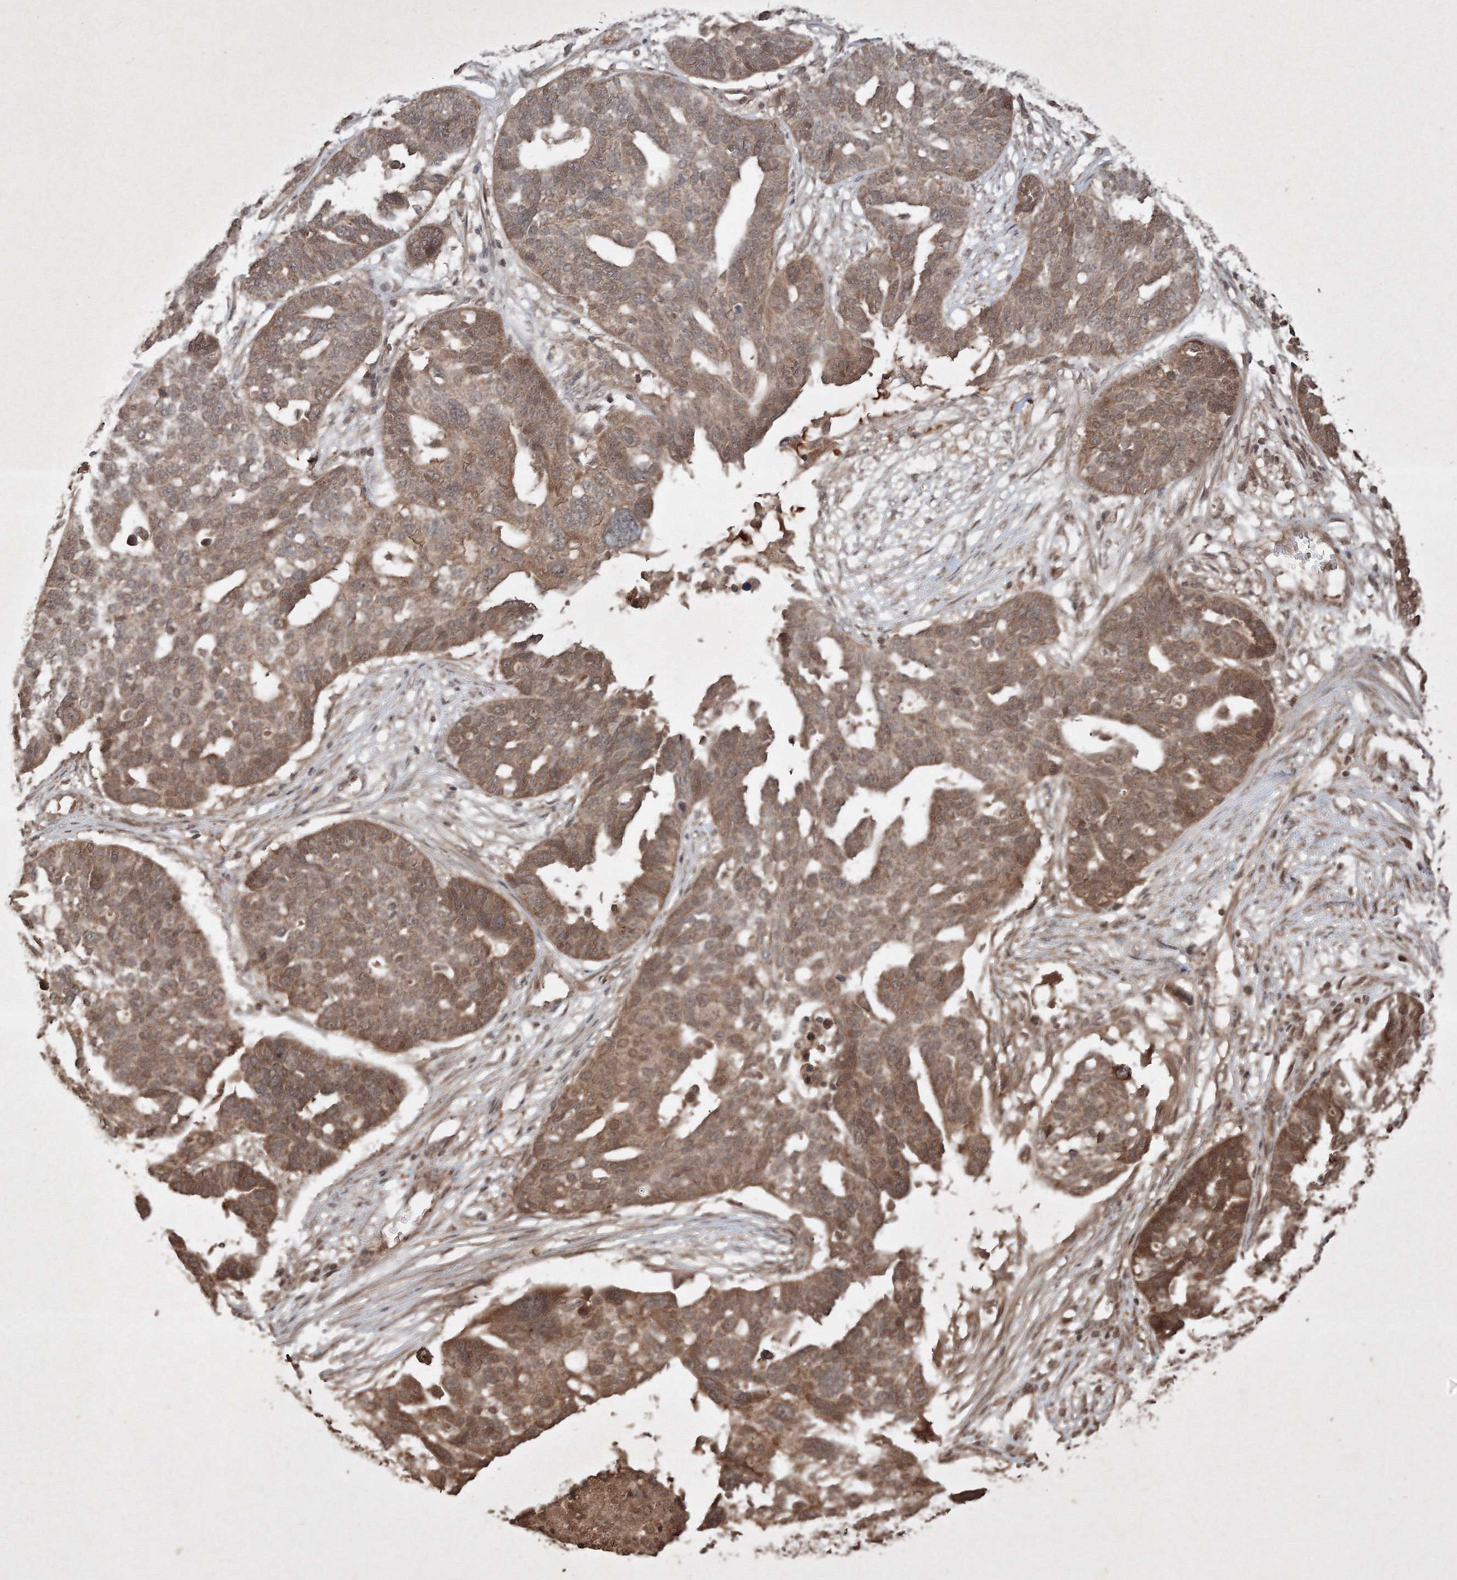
{"staining": {"intensity": "moderate", "quantity": ">75%", "location": "cytoplasmic/membranous"}, "tissue": "ovarian cancer", "cell_type": "Tumor cells", "image_type": "cancer", "snomed": [{"axis": "morphology", "description": "Cystadenocarcinoma, serous, NOS"}, {"axis": "topography", "description": "Ovary"}], "caption": "Protein staining of serous cystadenocarcinoma (ovarian) tissue shows moderate cytoplasmic/membranous expression in approximately >75% of tumor cells.", "gene": "PELI3", "patient": {"sex": "female", "age": 59}}